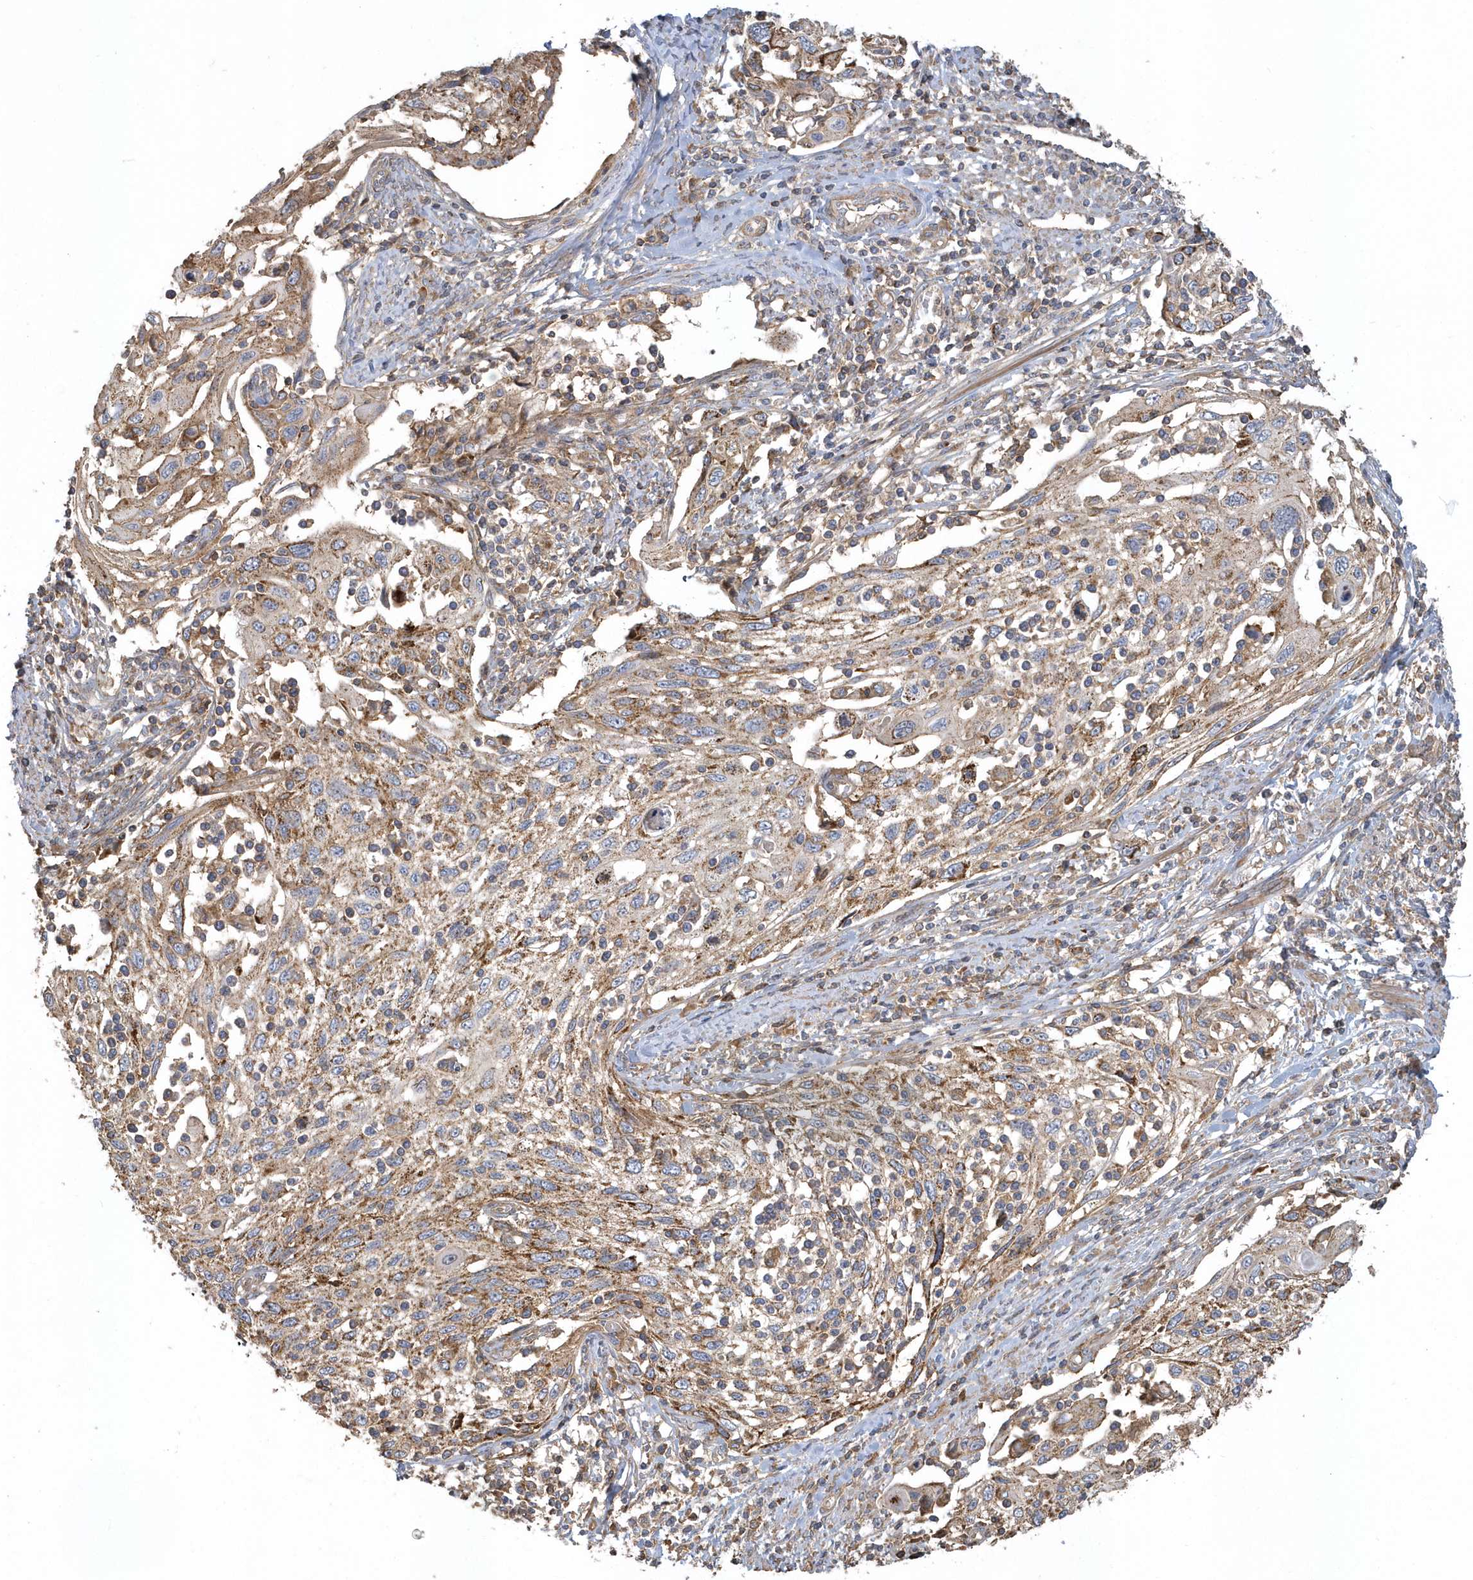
{"staining": {"intensity": "weak", "quantity": "25%-75%", "location": "cytoplasmic/membranous"}, "tissue": "cervical cancer", "cell_type": "Tumor cells", "image_type": "cancer", "snomed": [{"axis": "morphology", "description": "Squamous cell carcinoma, NOS"}, {"axis": "topography", "description": "Cervix"}], "caption": "Immunohistochemical staining of cervical squamous cell carcinoma demonstrates low levels of weak cytoplasmic/membranous protein positivity in approximately 25%-75% of tumor cells.", "gene": "TRAIP", "patient": {"sex": "female", "age": 70}}